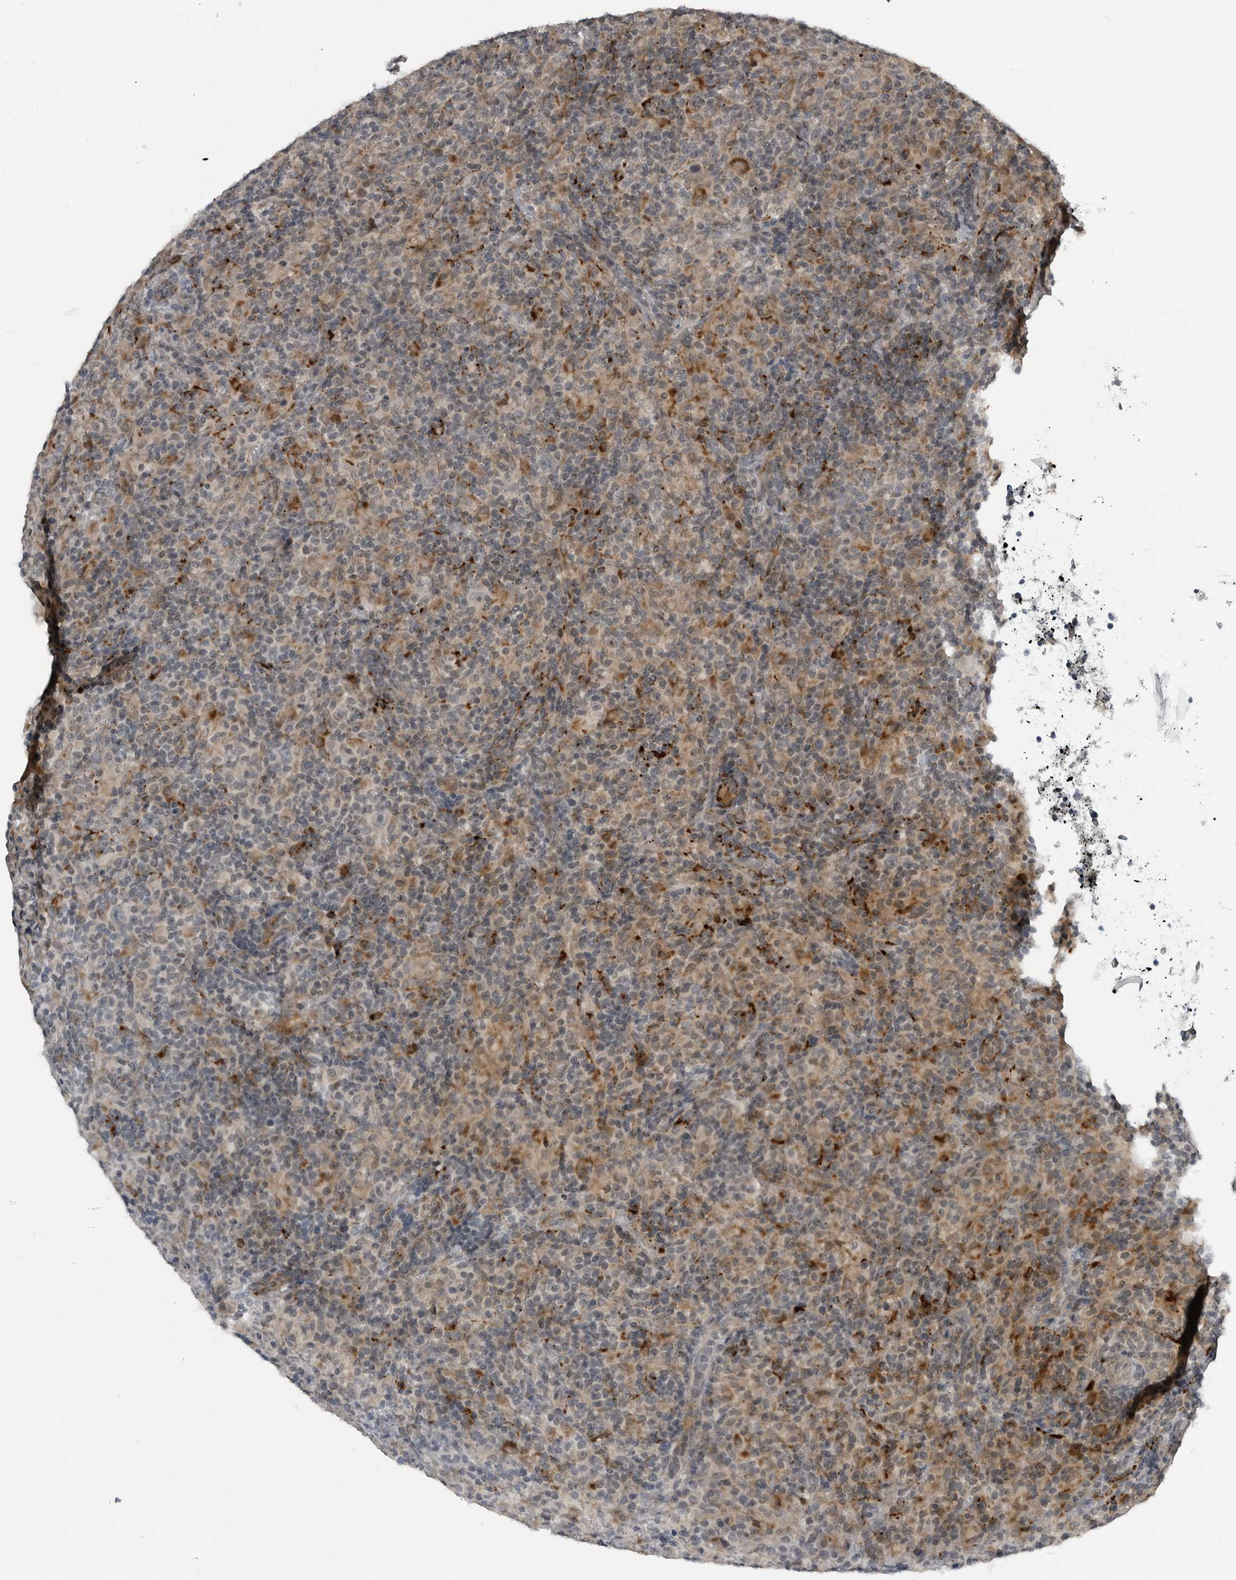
{"staining": {"intensity": "moderate", "quantity": "<25%", "location": "cytoplasmic/membranous"}, "tissue": "lymphoma", "cell_type": "Tumor cells", "image_type": "cancer", "snomed": [{"axis": "morphology", "description": "Hodgkin's disease, NOS"}, {"axis": "topography", "description": "Lymph node"}], "caption": "Immunohistochemical staining of human lymphoma displays low levels of moderate cytoplasmic/membranous protein staining in about <25% of tumor cells.", "gene": "GAK", "patient": {"sex": "male", "age": 70}}